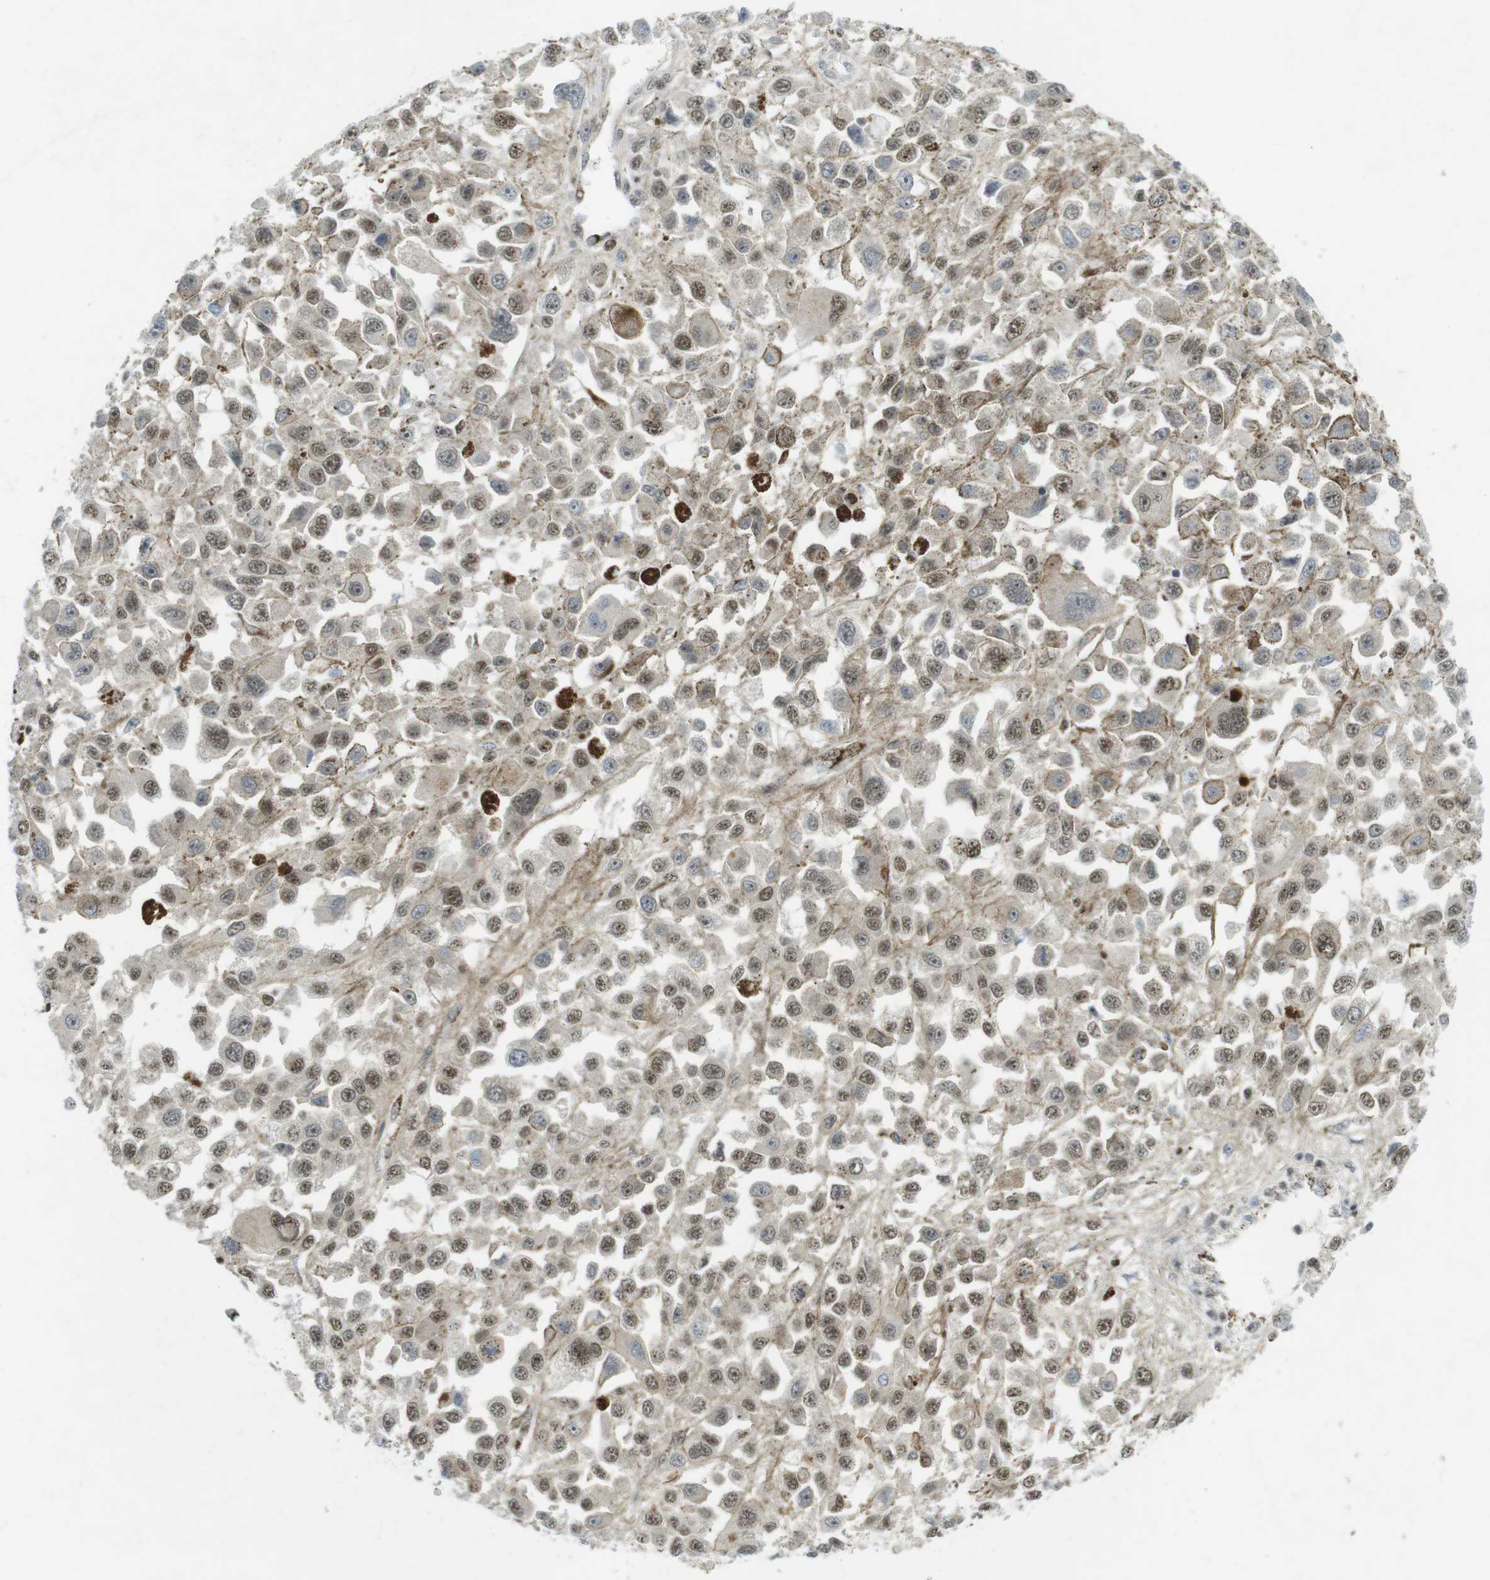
{"staining": {"intensity": "moderate", "quantity": ">75%", "location": "nuclear"}, "tissue": "melanoma", "cell_type": "Tumor cells", "image_type": "cancer", "snomed": [{"axis": "morphology", "description": "Malignant melanoma, Metastatic site"}, {"axis": "topography", "description": "Lymph node"}], "caption": "Approximately >75% of tumor cells in malignant melanoma (metastatic site) display moderate nuclear protein positivity as visualized by brown immunohistochemical staining.", "gene": "PPP1R13B", "patient": {"sex": "male", "age": 59}}